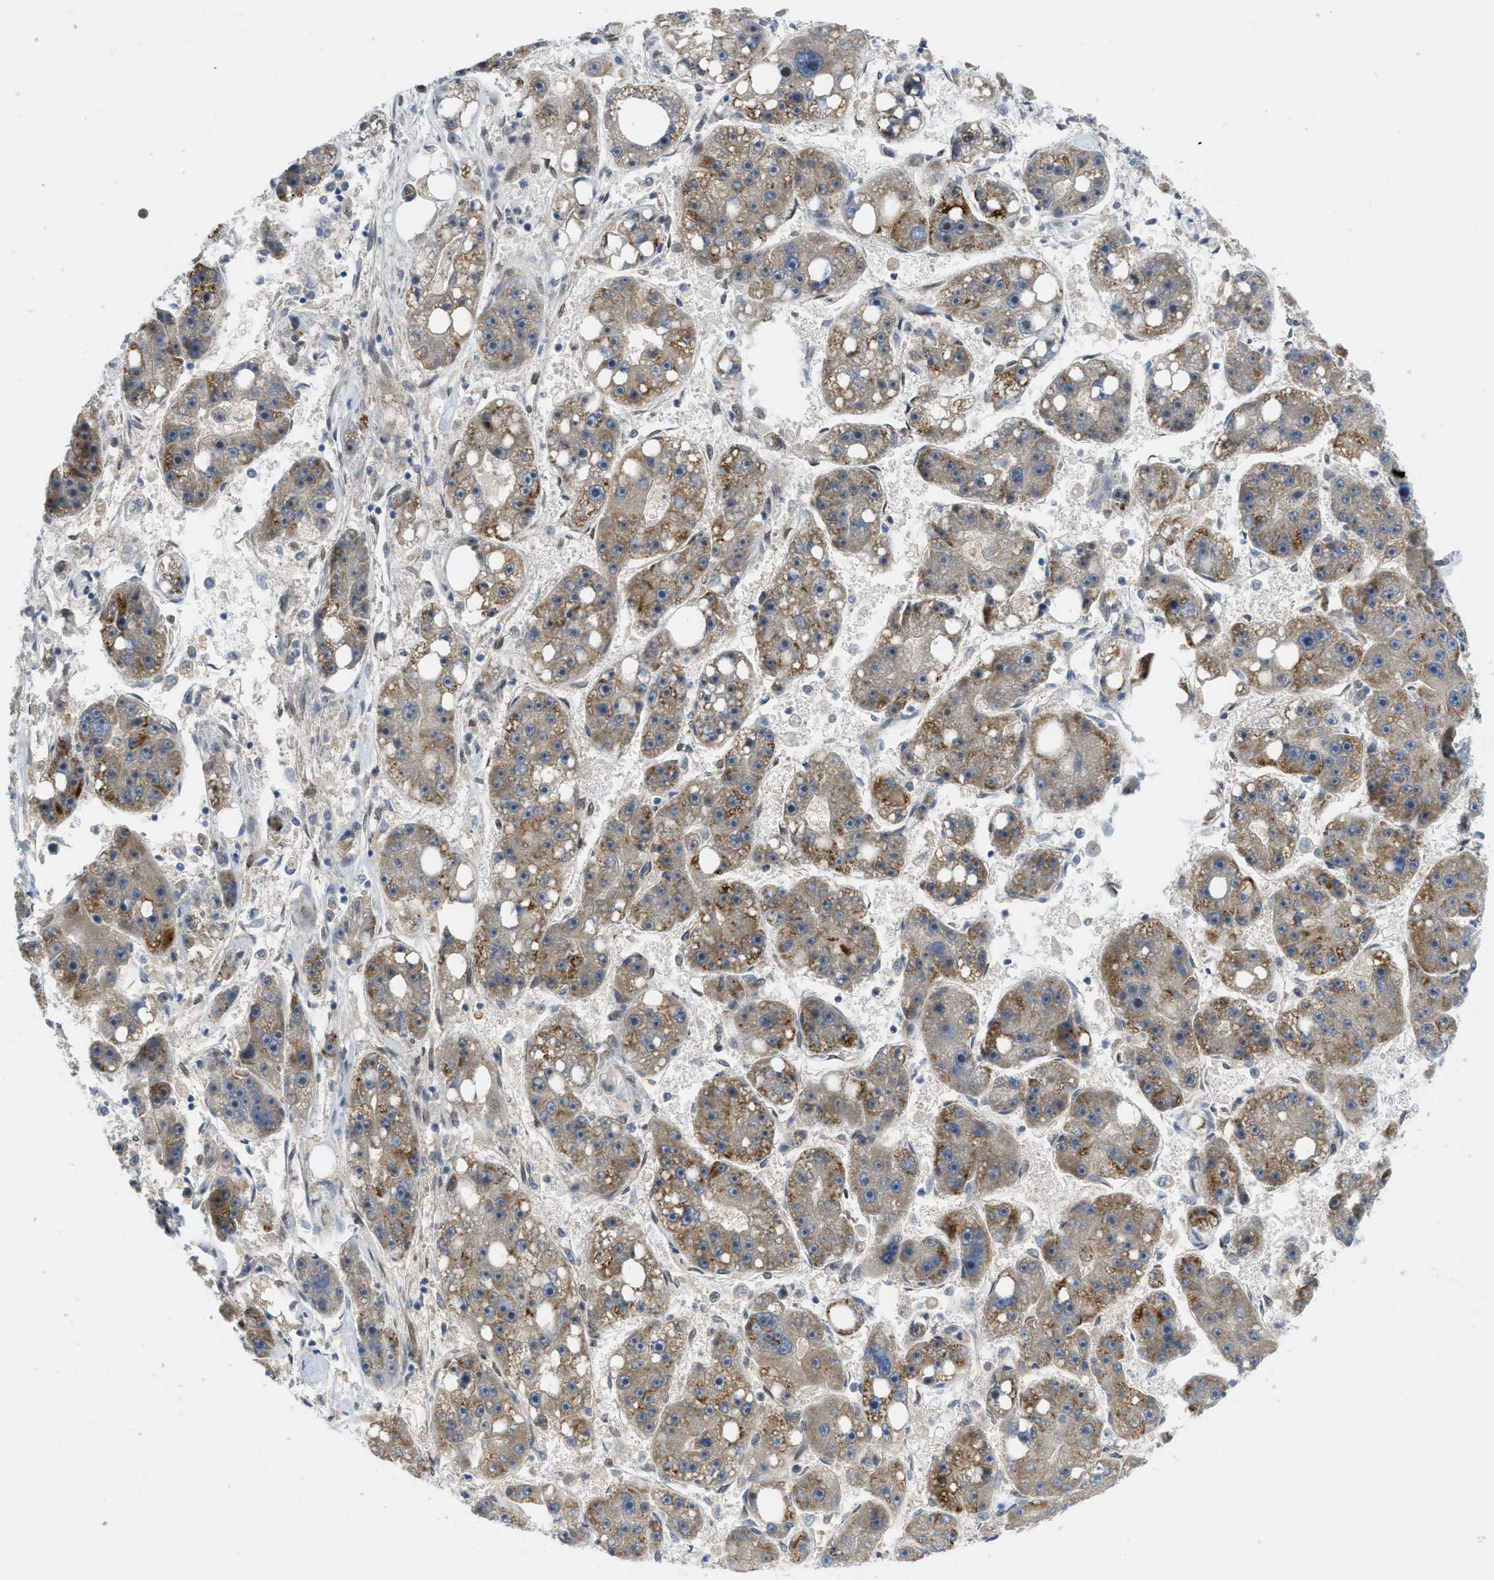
{"staining": {"intensity": "moderate", "quantity": "25%-75%", "location": "cytoplasmic/membranous"}, "tissue": "liver cancer", "cell_type": "Tumor cells", "image_type": "cancer", "snomed": [{"axis": "morphology", "description": "Carcinoma, Hepatocellular, NOS"}, {"axis": "topography", "description": "Liver"}], "caption": "There is medium levels of moderate cytoplasmic/membranous staining in tumor cells of liver cancer (hepatocellular carcinoma), as demonstrated by immunohistochemical staining (brown color).", "gene": "EIF2AK3", "patient": {"sex": "female", "age": 61}}